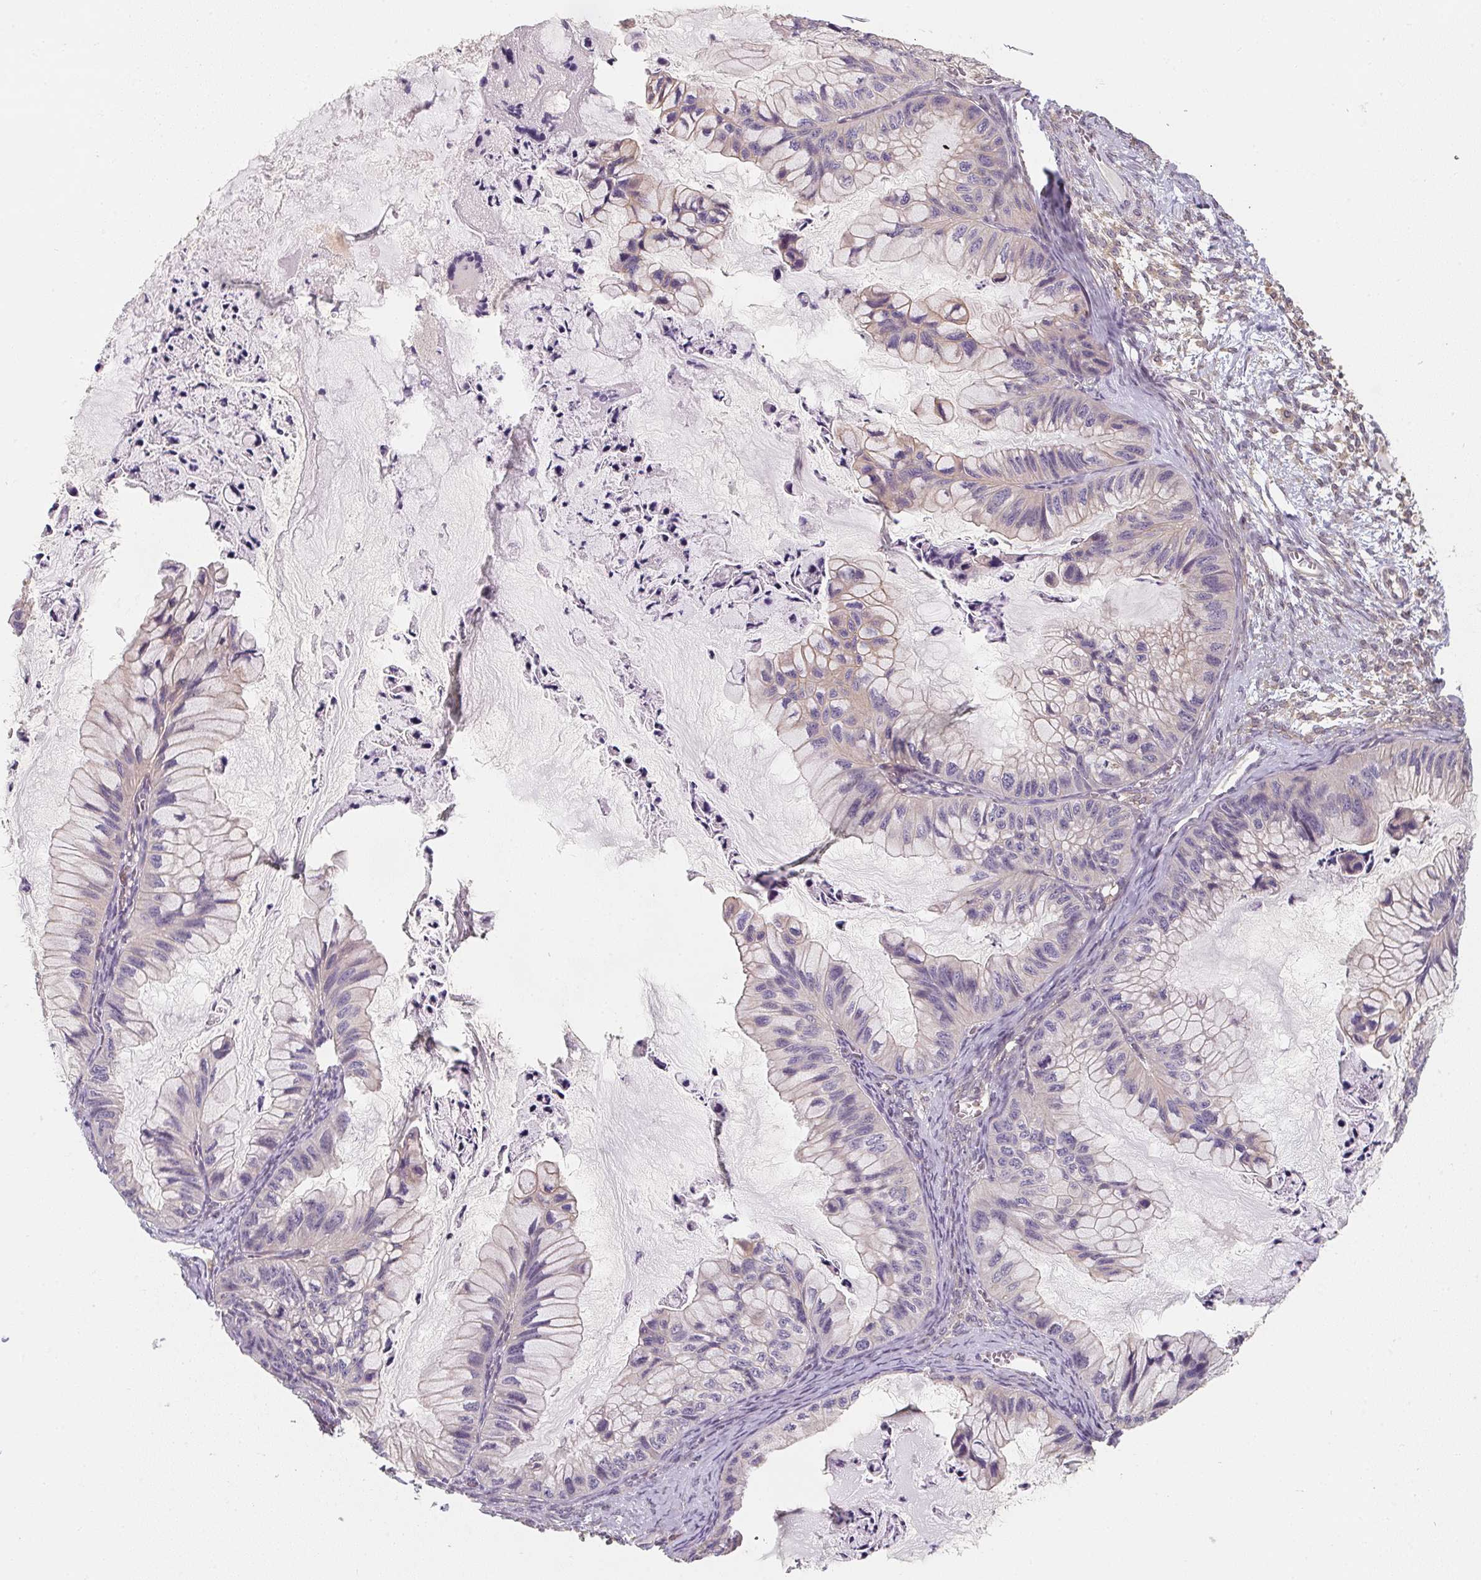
{"staining": {"intensity": "negative", "quantity": "none", "location": "none"}, "tissue": "ovarian cancer", "cell_type": "Tumor cells", "image_type": "cancer", "snomed": [{"axis": "morphology", "description": "Cystadenocarcinoma, mucinous, NOS"}, {"axis": "topography", "description": "Ovary"}], "caption": "Immunohistochemistry of ovarian cancer (mucinous cystadenocarcinoma) displays no expression in tumor cells.", "gene": "ANKRD13A", "patient": {"sex": "female", "age": 72}}